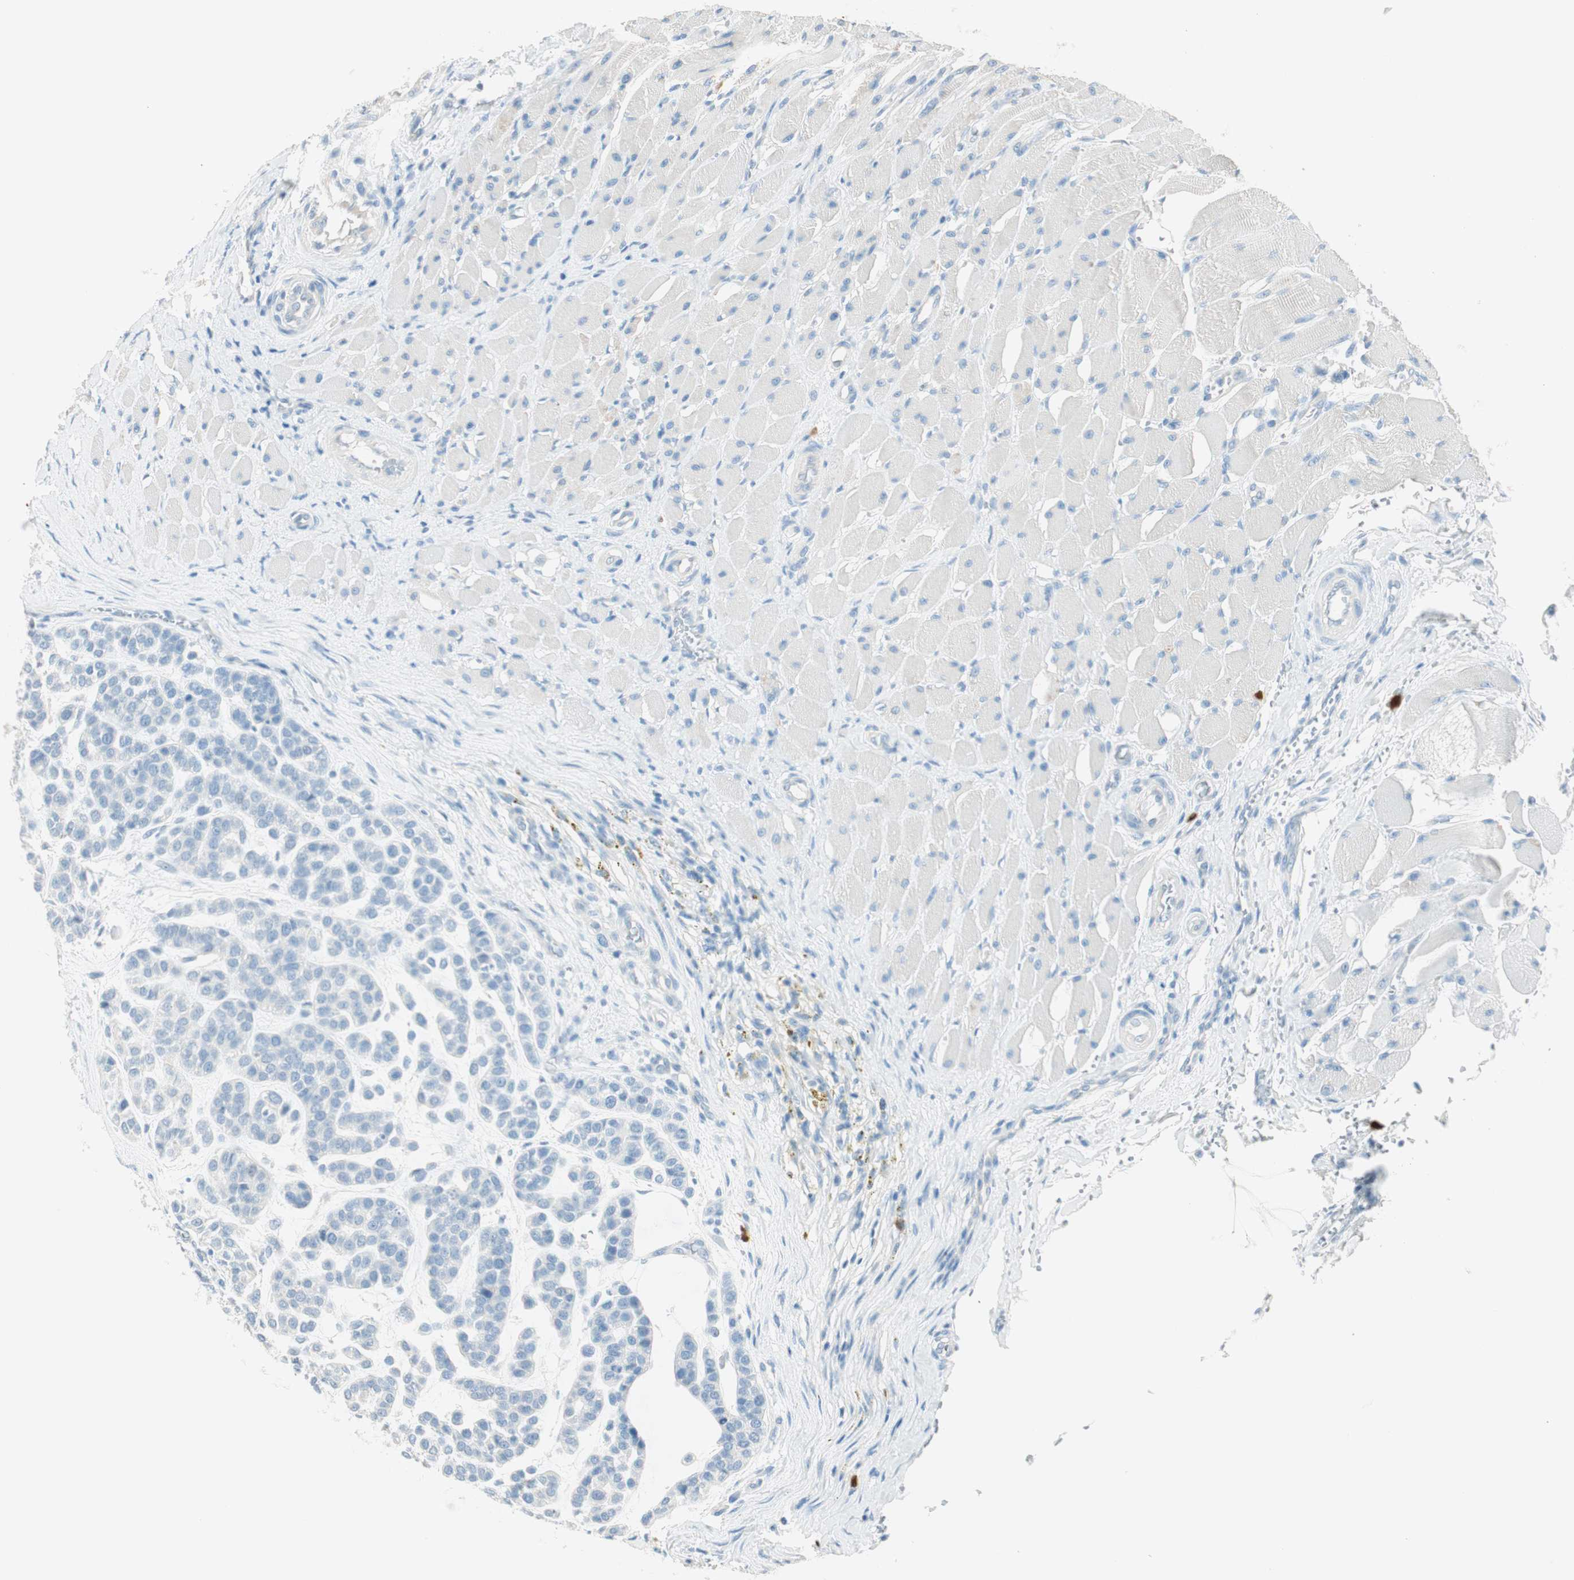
{"staining": {"intensity": "negative", "quantity": "none", "location": "none"}, "tissue": "head and neck cancer", "cell_type": "Tumor cells", "image_type": "cancer", "snomed": [{"axis": "morphology", "description": "Adenocarcinoma, NOS"}, {"axis": "morphology", "description": "Adenoma, NOS"}, {"axis": "topography", "description": "Head-Neck"}], "caption": "This is a micrograph of immunohistochemistry (IHC) staining of head and neck cancer, which shows no staining in tumor cells.", "gene": "HPGD", "patient": {"sex": "female", "age": 55}}